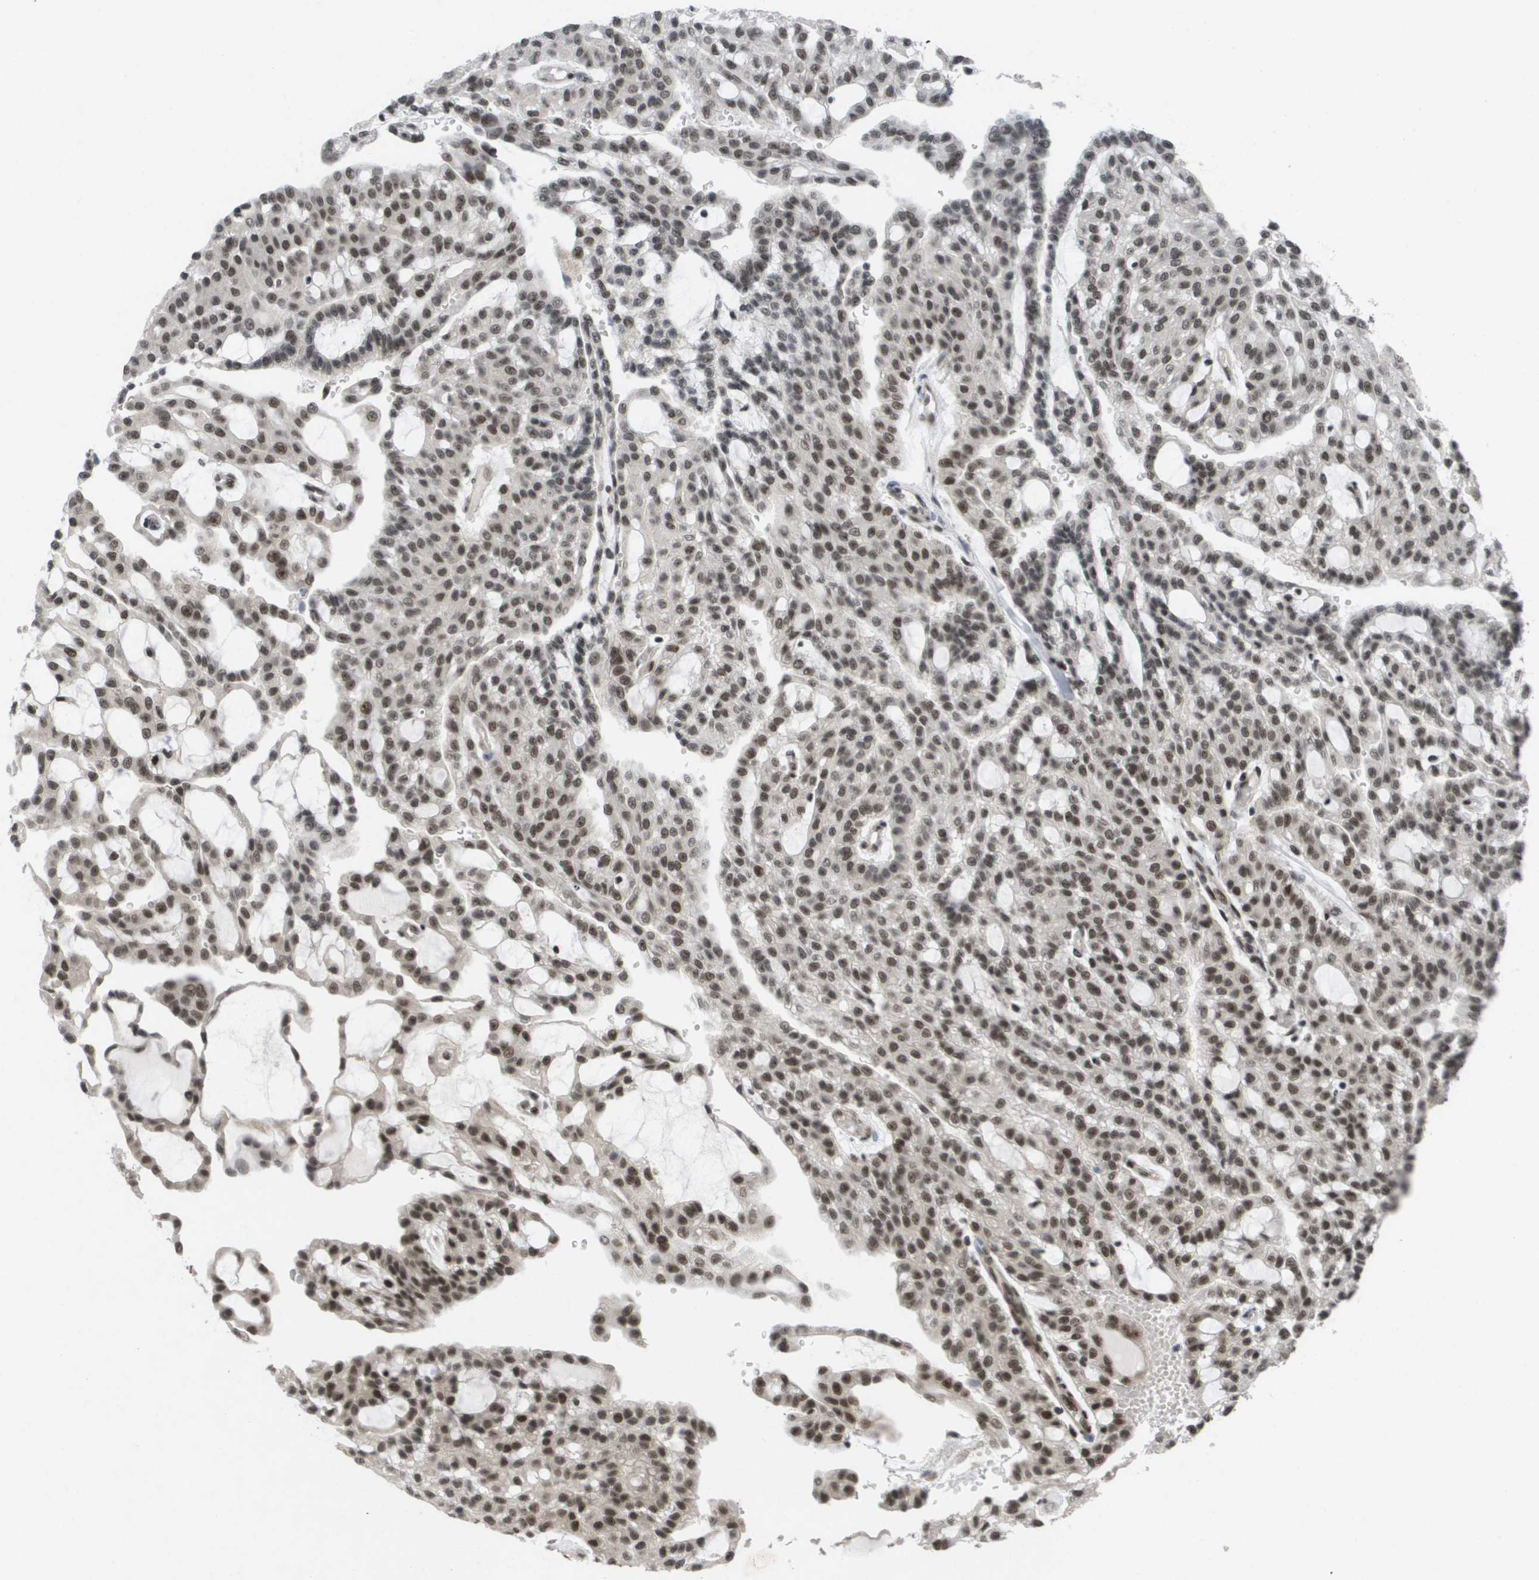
{"staining": {"intensity": "moderate", "quantity": ">75%", "location": "nuclear"}, "tissue": "renal cancer", "cell_type": "Tumor cells", "image_type": "cancer", "snomed": [{"axis": "morphology", "description": "Adenocarcinoma, NOS"}, {"axis": "topography", "description": "Kidney"}], "caption": "A brown stain labels moderate nuclear positivity of a protein in renal adenocarcinoma tumor cells.", "gene": "CDT1", "patient": {"sex": "male", "age": 63}}